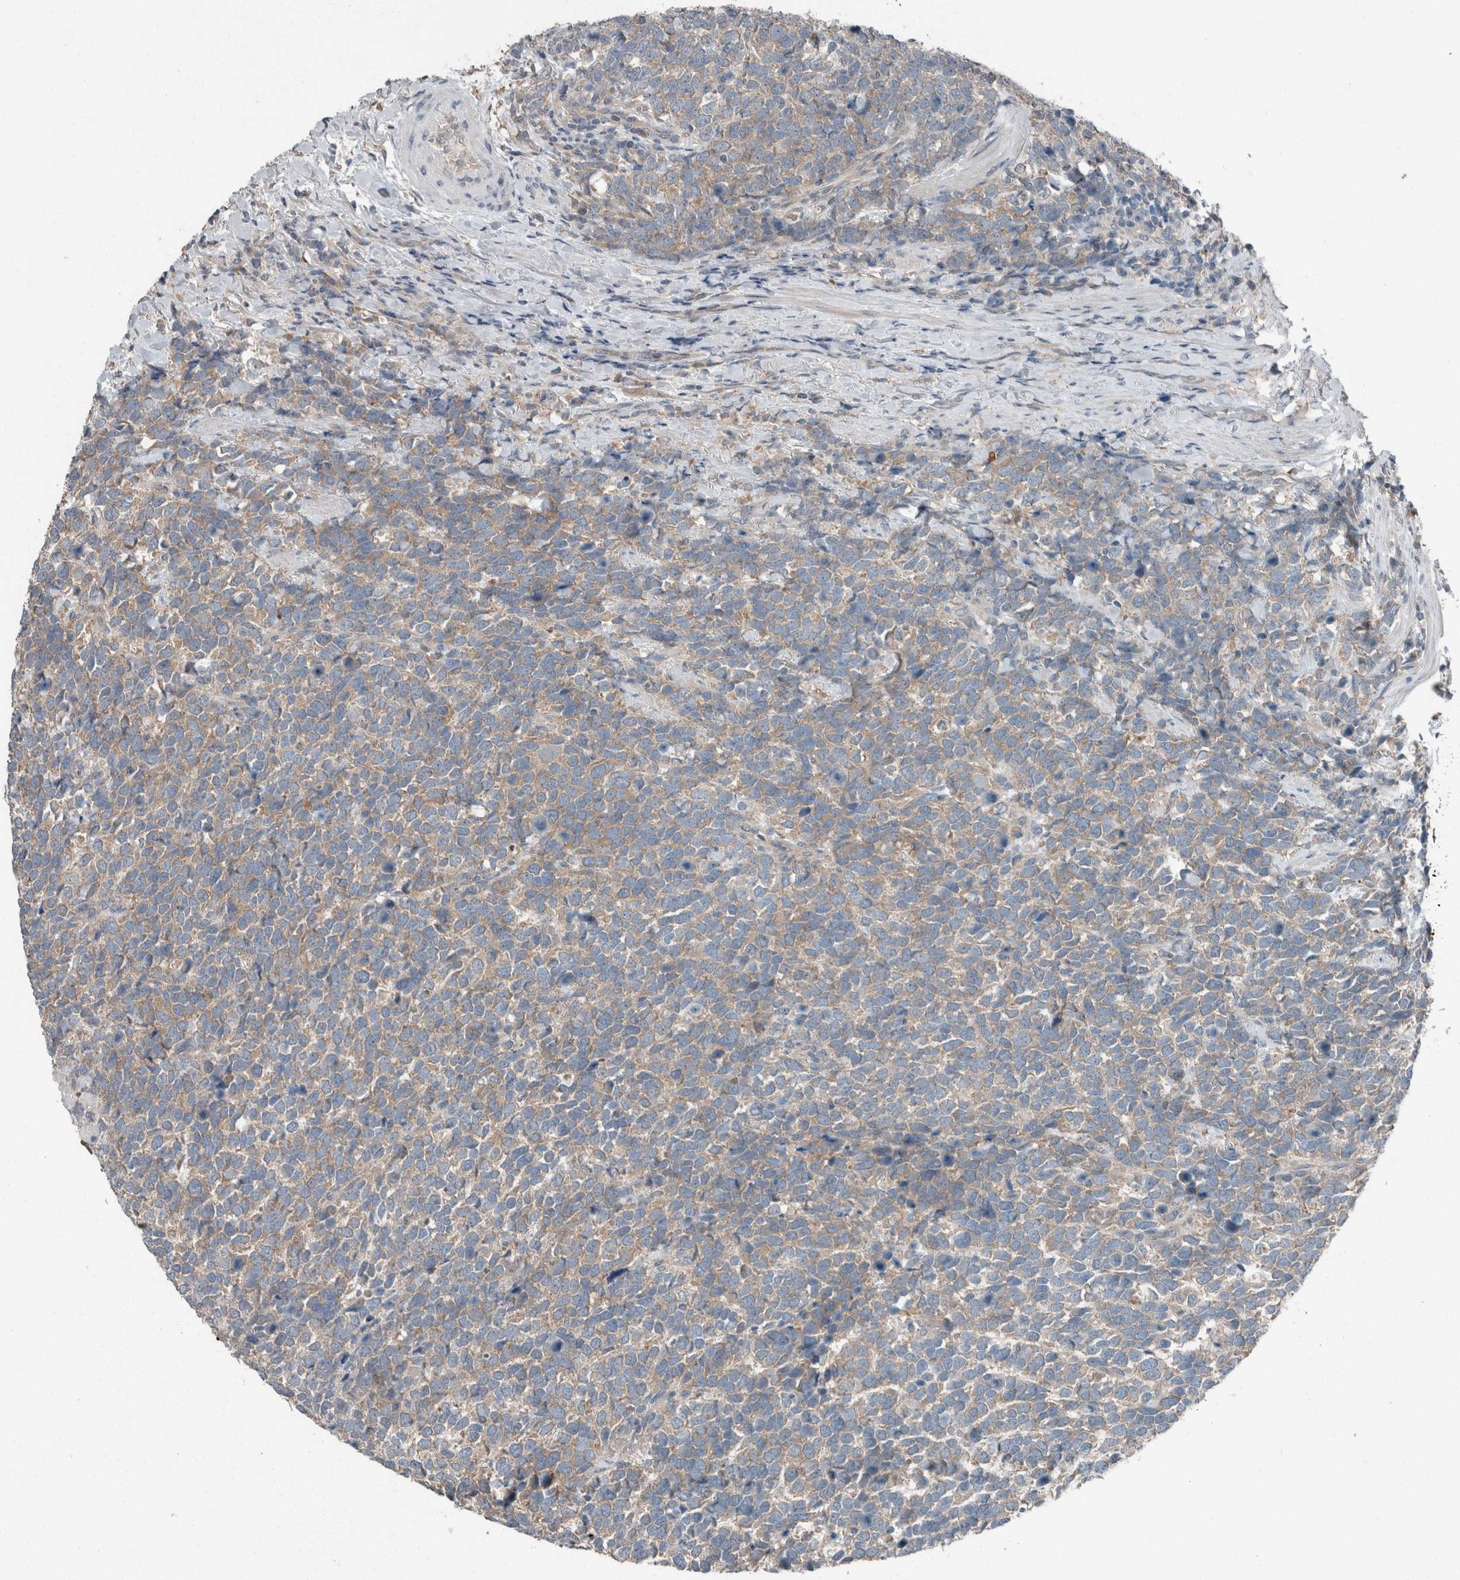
{"staining": {"intensity": "weak", "quantity": ">75%", "location": "cytoplasmic/membranous"}, "tissue": "urothelial cancer", "cell_type": "Tumor cells", "image_type": "cancer", "snomed": [{"axis": "morphology", "description": "Urothelial carcinoma, High grade"}, {"axis": "topography", "description": "Urinary bladder"}], "caption": "Immunohistochemical staining of urothelial carcinoma (high-grade) displays low levels of weak cytoplasmic/membranous expression in about >75% of tumor cells.", "gene": "KNTC1", "patient": {"sex": "female", "age": 82}}